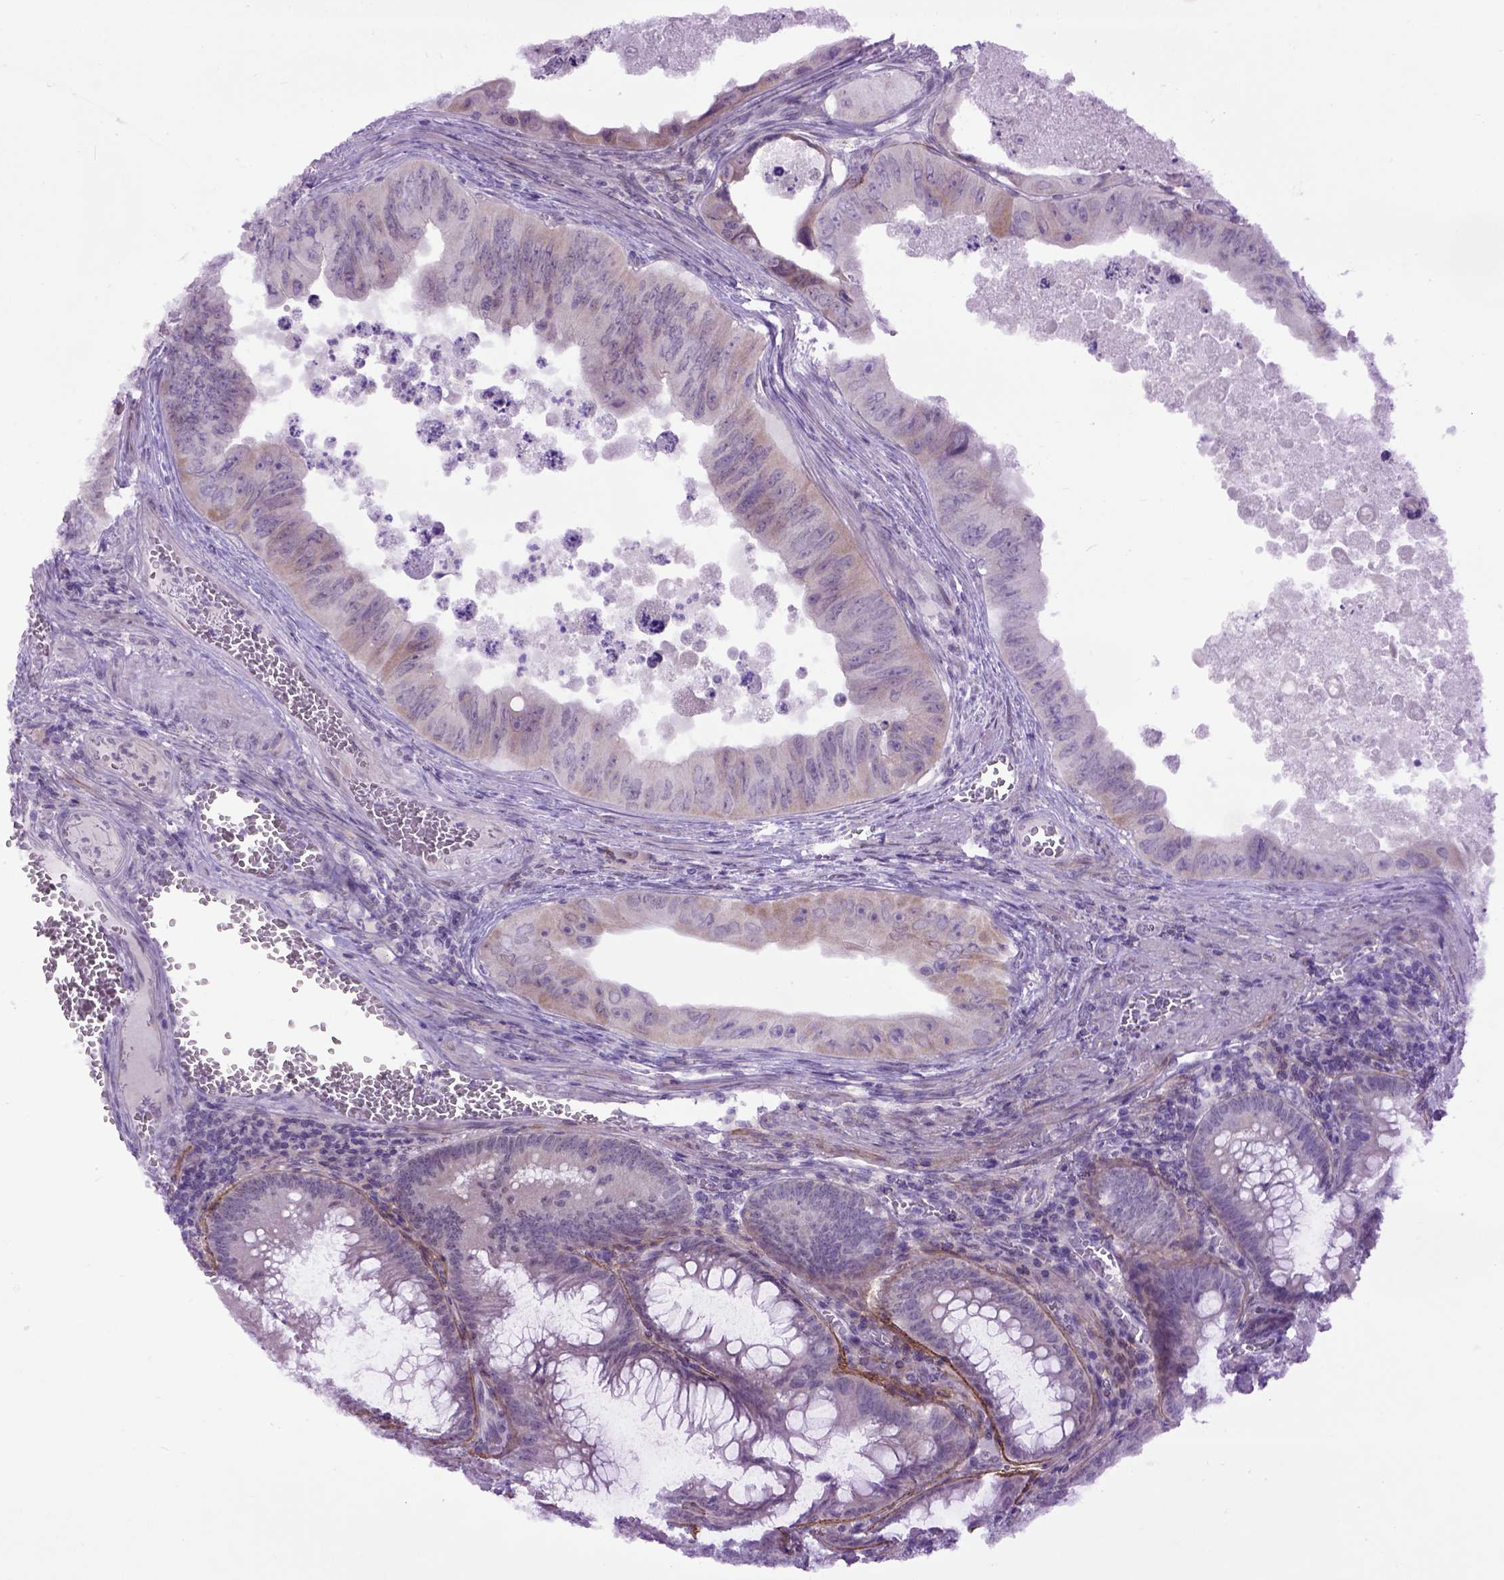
{"staining": {"intensity": "negative", "quantity": "none", "location": "none"}, "tissue": "colorectal cancer", "cell_type": "Tumor cells", "image_type": "cancer", "snomed": [{"axis": "morphology", "description": "Adenocarcinoma, NOS"}, {"axis": "topography", "description": "Colon"}], "caption": "There is no significant positivity in tumor cells of colorectal cancer. (Immunohistochemistry (ihc), brightfield microscopy, high magnification).", "gene": "EMILIN3", "patient": {"sex": "female", "age": 84}}